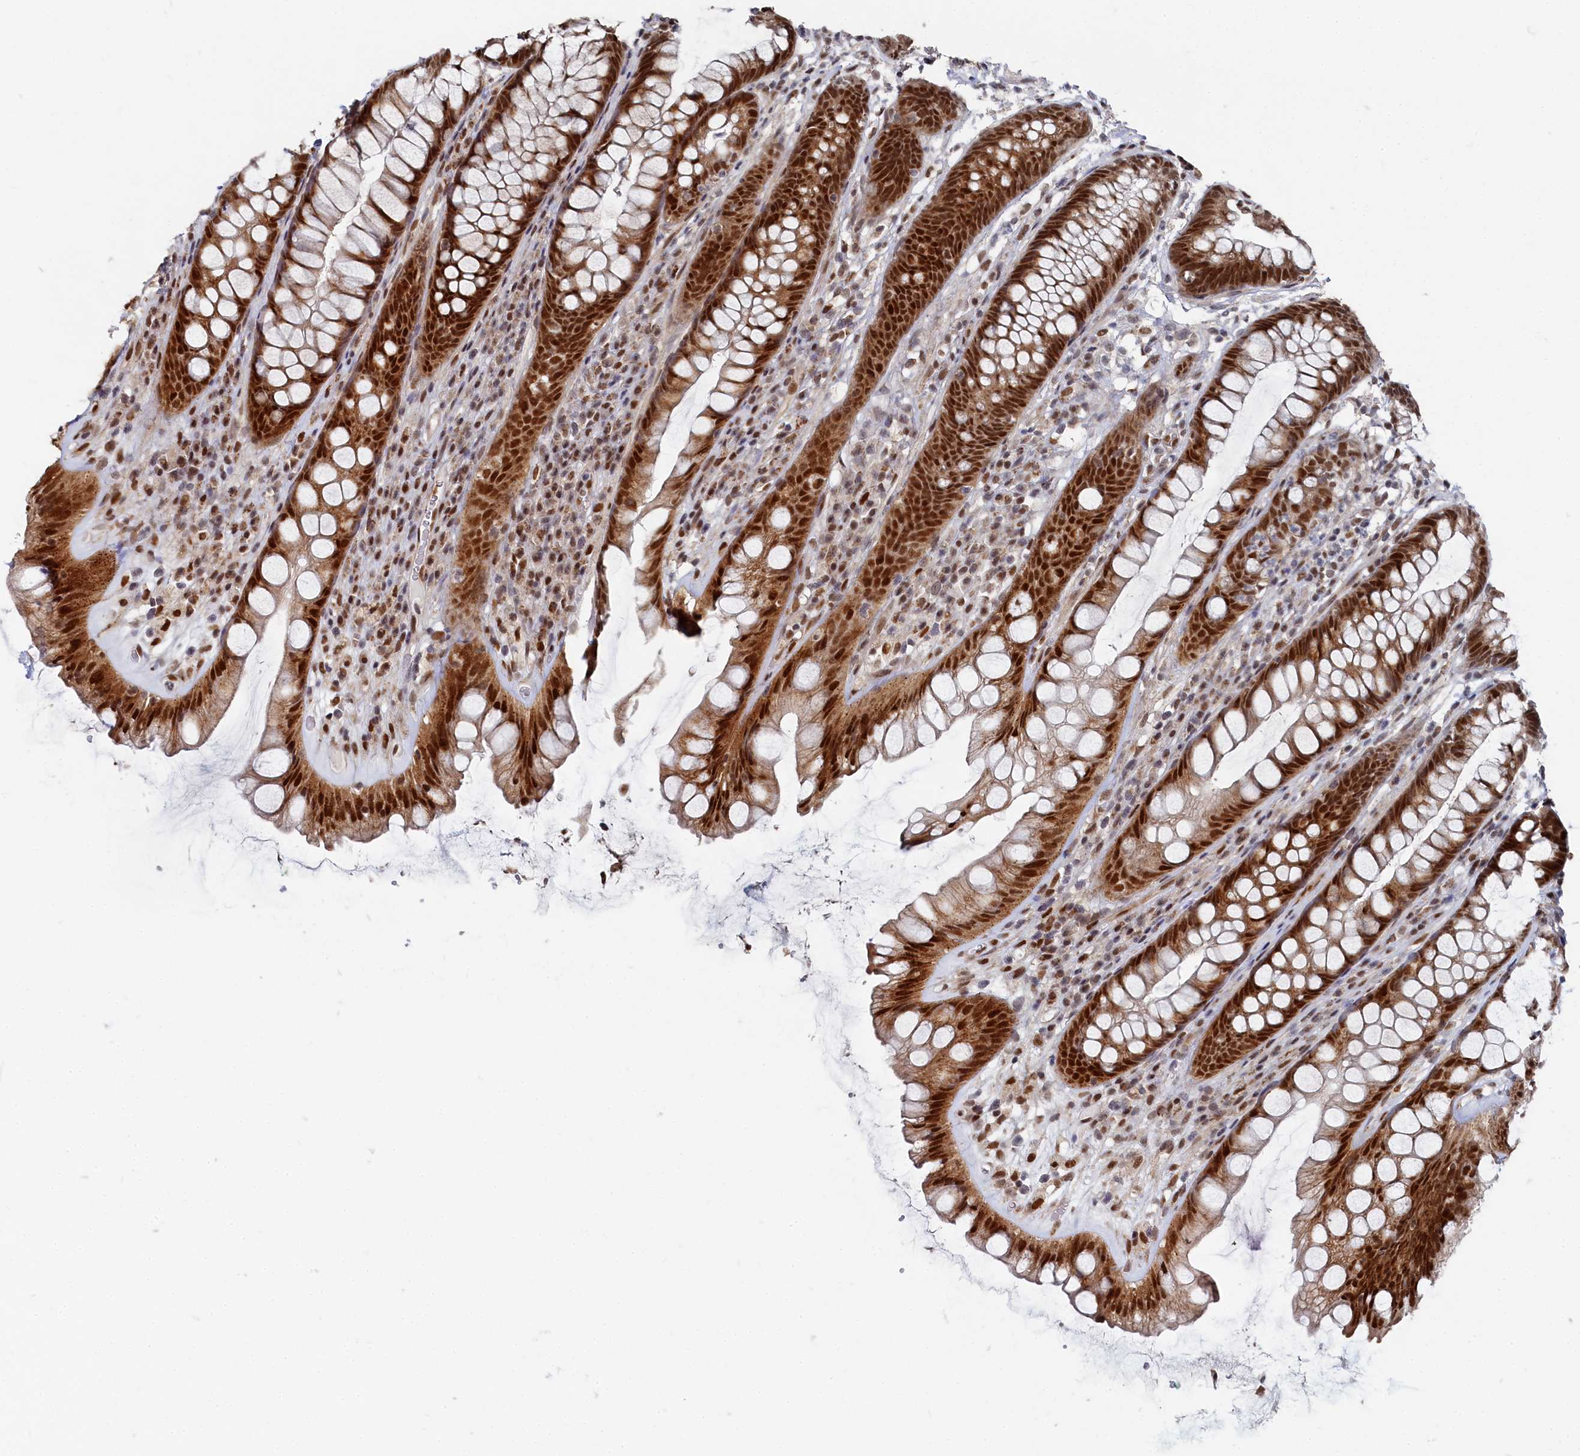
{"staining": {"intensity": "strong", "quantity": ">75%", "location": "cytoplasmic/membranous,nuclear"}, "tissue": "rectum", "cell_type": "Glandular cells", "image_type": "normal", "snomed": [{"axis": "morphology", "description": "Normal tissue, NOS"}, {"axis": "topography", "description": "Rectum"}], "caption": "Immunohistochemistry (IHC) (DAB) staining of normal human rectum reveals strong cytoplasmic/membranous,nuclear protein positivity in about >75% of glandular cells.", "gene": "BUB3", "patient": {"sex": "male", "age": 74}}